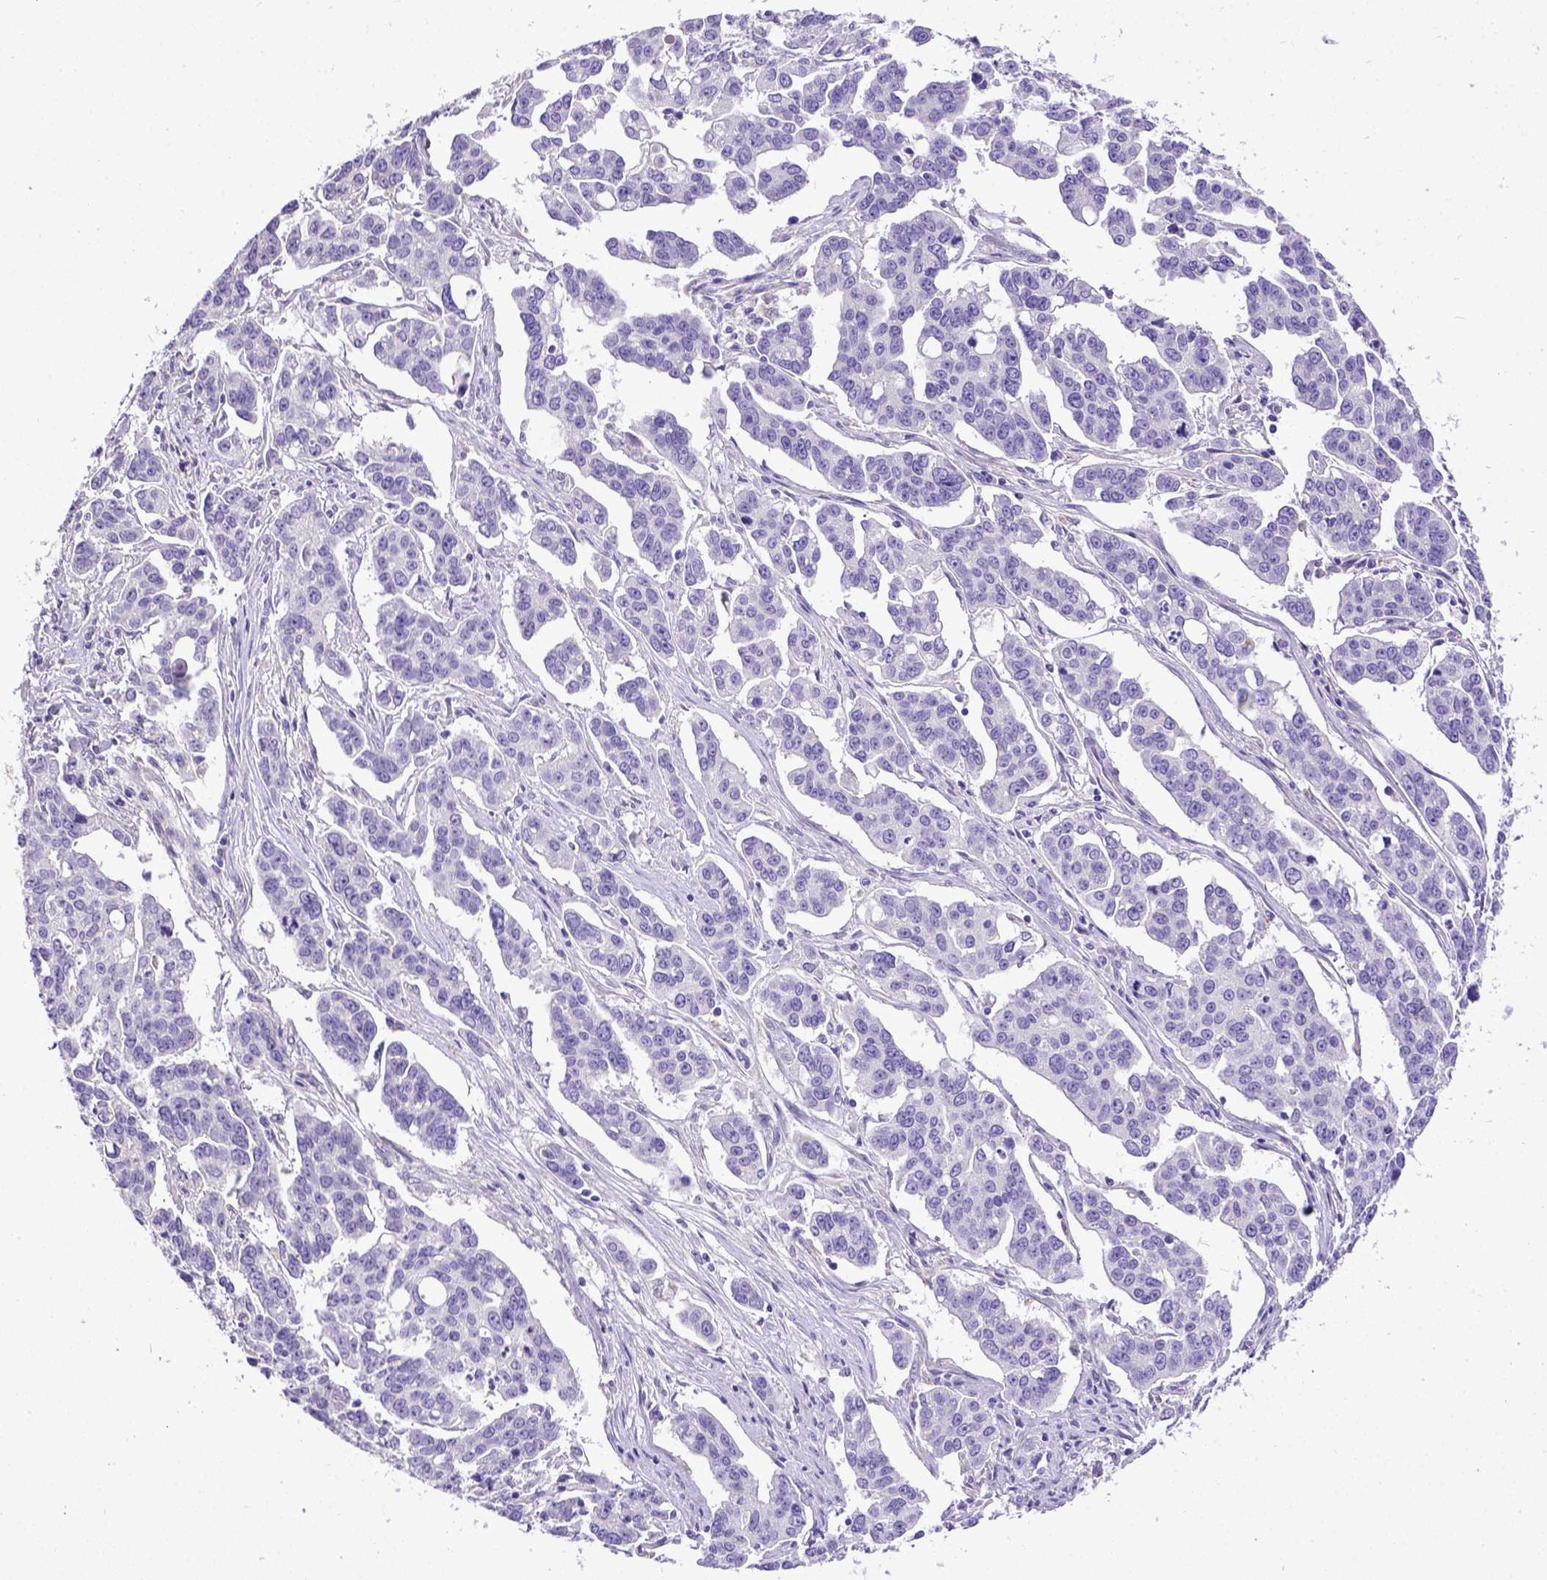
{"staining": {"intensity": "negative", "quantity": "none", "location": "none"}, "tissue": "ovarian cancer", "cell_type": "Tumor cells", "image_type": "cancer", "snomed": [{"axis": "morphology", "description": "Carcinoma, endometroid"}, {"axis": "topography", "description": "Ovary"}], "caption": "Endometroid carcinoma (ovarian) was stained to show a protein in brown. There is no significant positivity in tumor cells.", "gene": "SPEF1", "patient": {"sex": "female", "age": 78}}